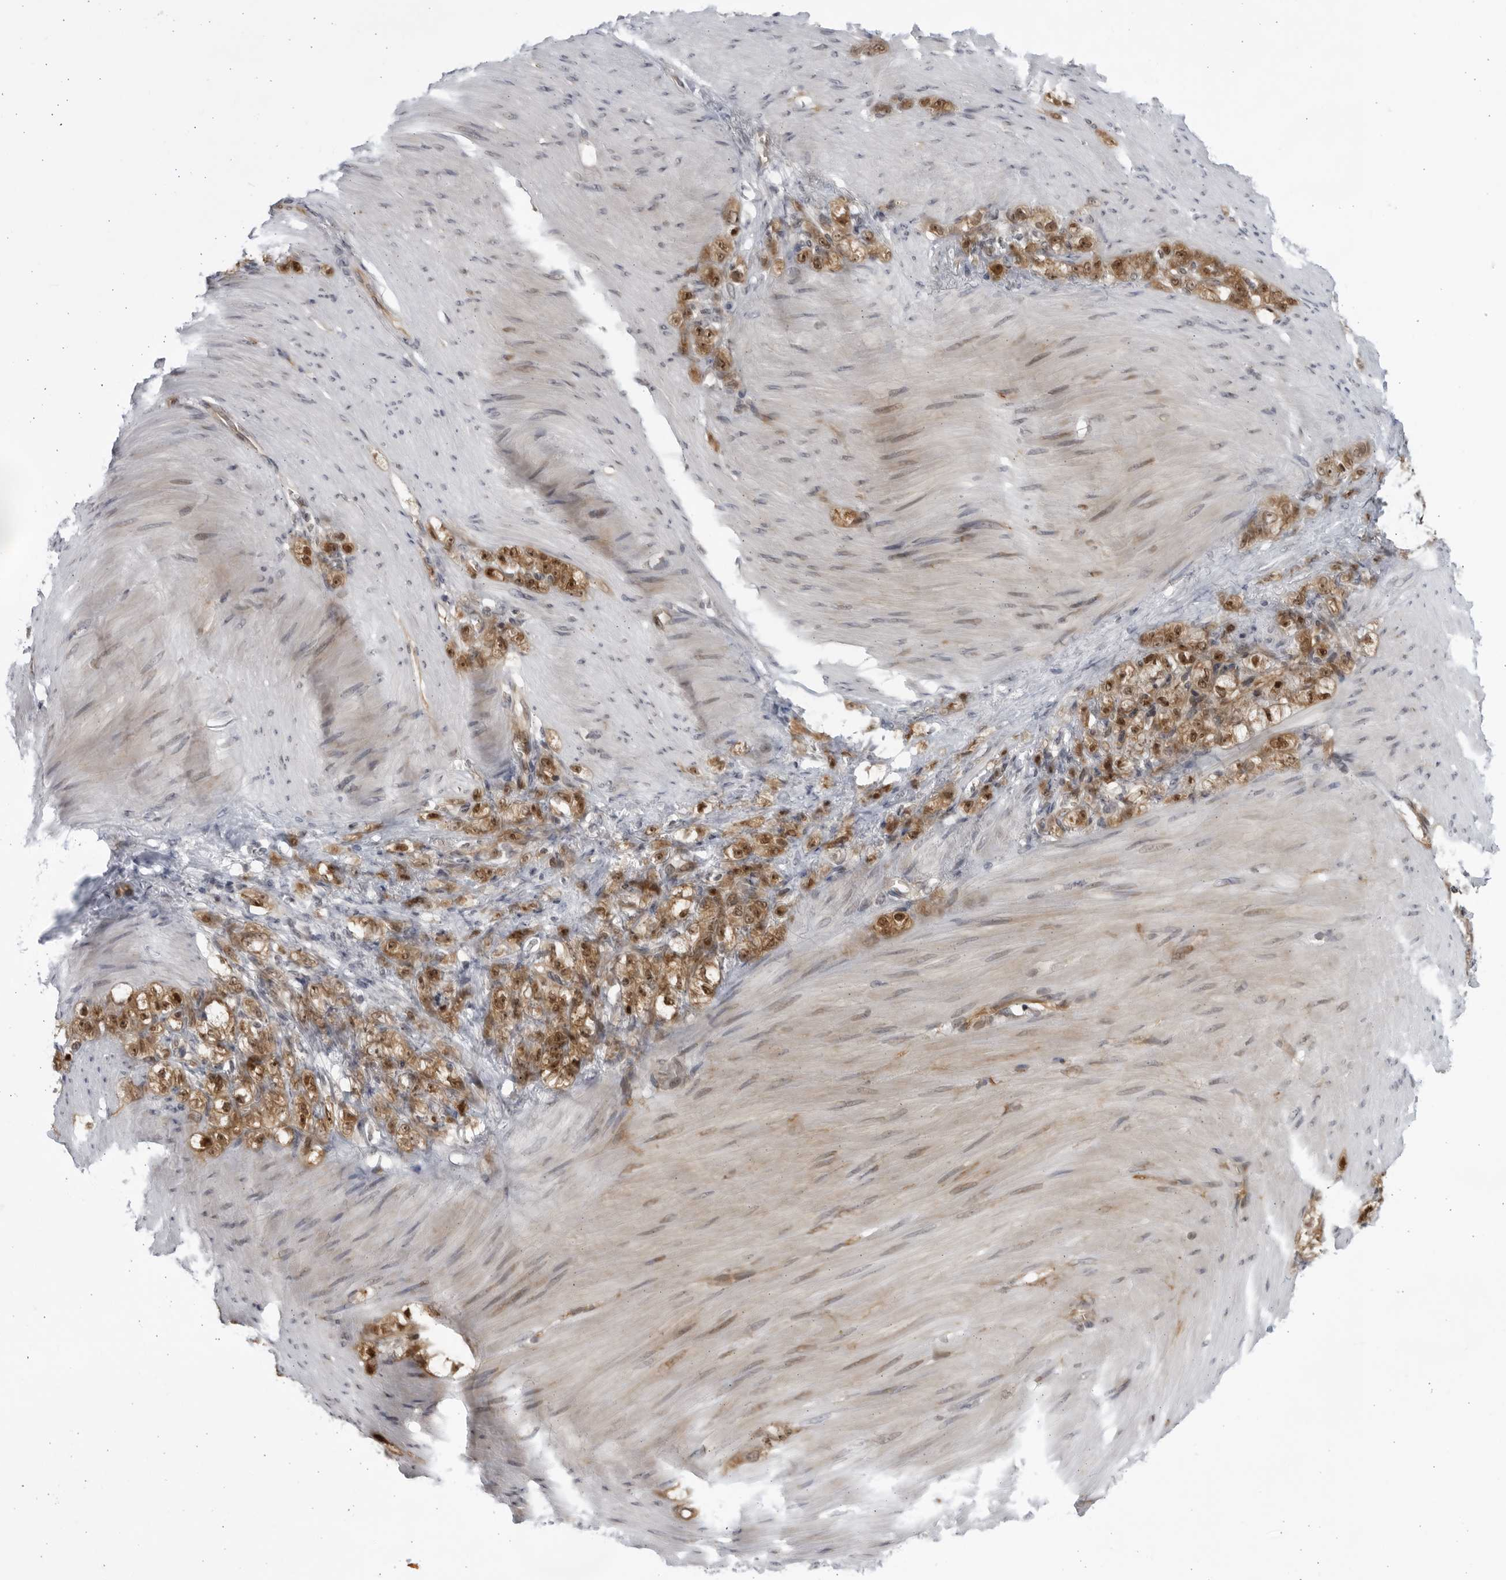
{"staining": {"intensity": "moderate", "quantity": ">75%", "location": "cytoplasmic/membranous,nuclear"}, "tissue": "stomach cancer", "cell_type": "Tumor cells", "image_type": "cancer", "snomed": [{"axis": "morphology", "description": "Normal tissue, NOS"}, {"axis": "morphology", "description": "Adenocarcinoma, NOS"}, {"axis": "topography", "description": "Stomach"}], "caption": "Stomach adenocarcinoma was stained to show a protein in brown. There is medium levels of moderate cytoplasmic/membranous and nuclear staining in about >75% of tumor cells.", "gene": "ITGB3BP", "patient": {"sex": "male", "age": 82}}